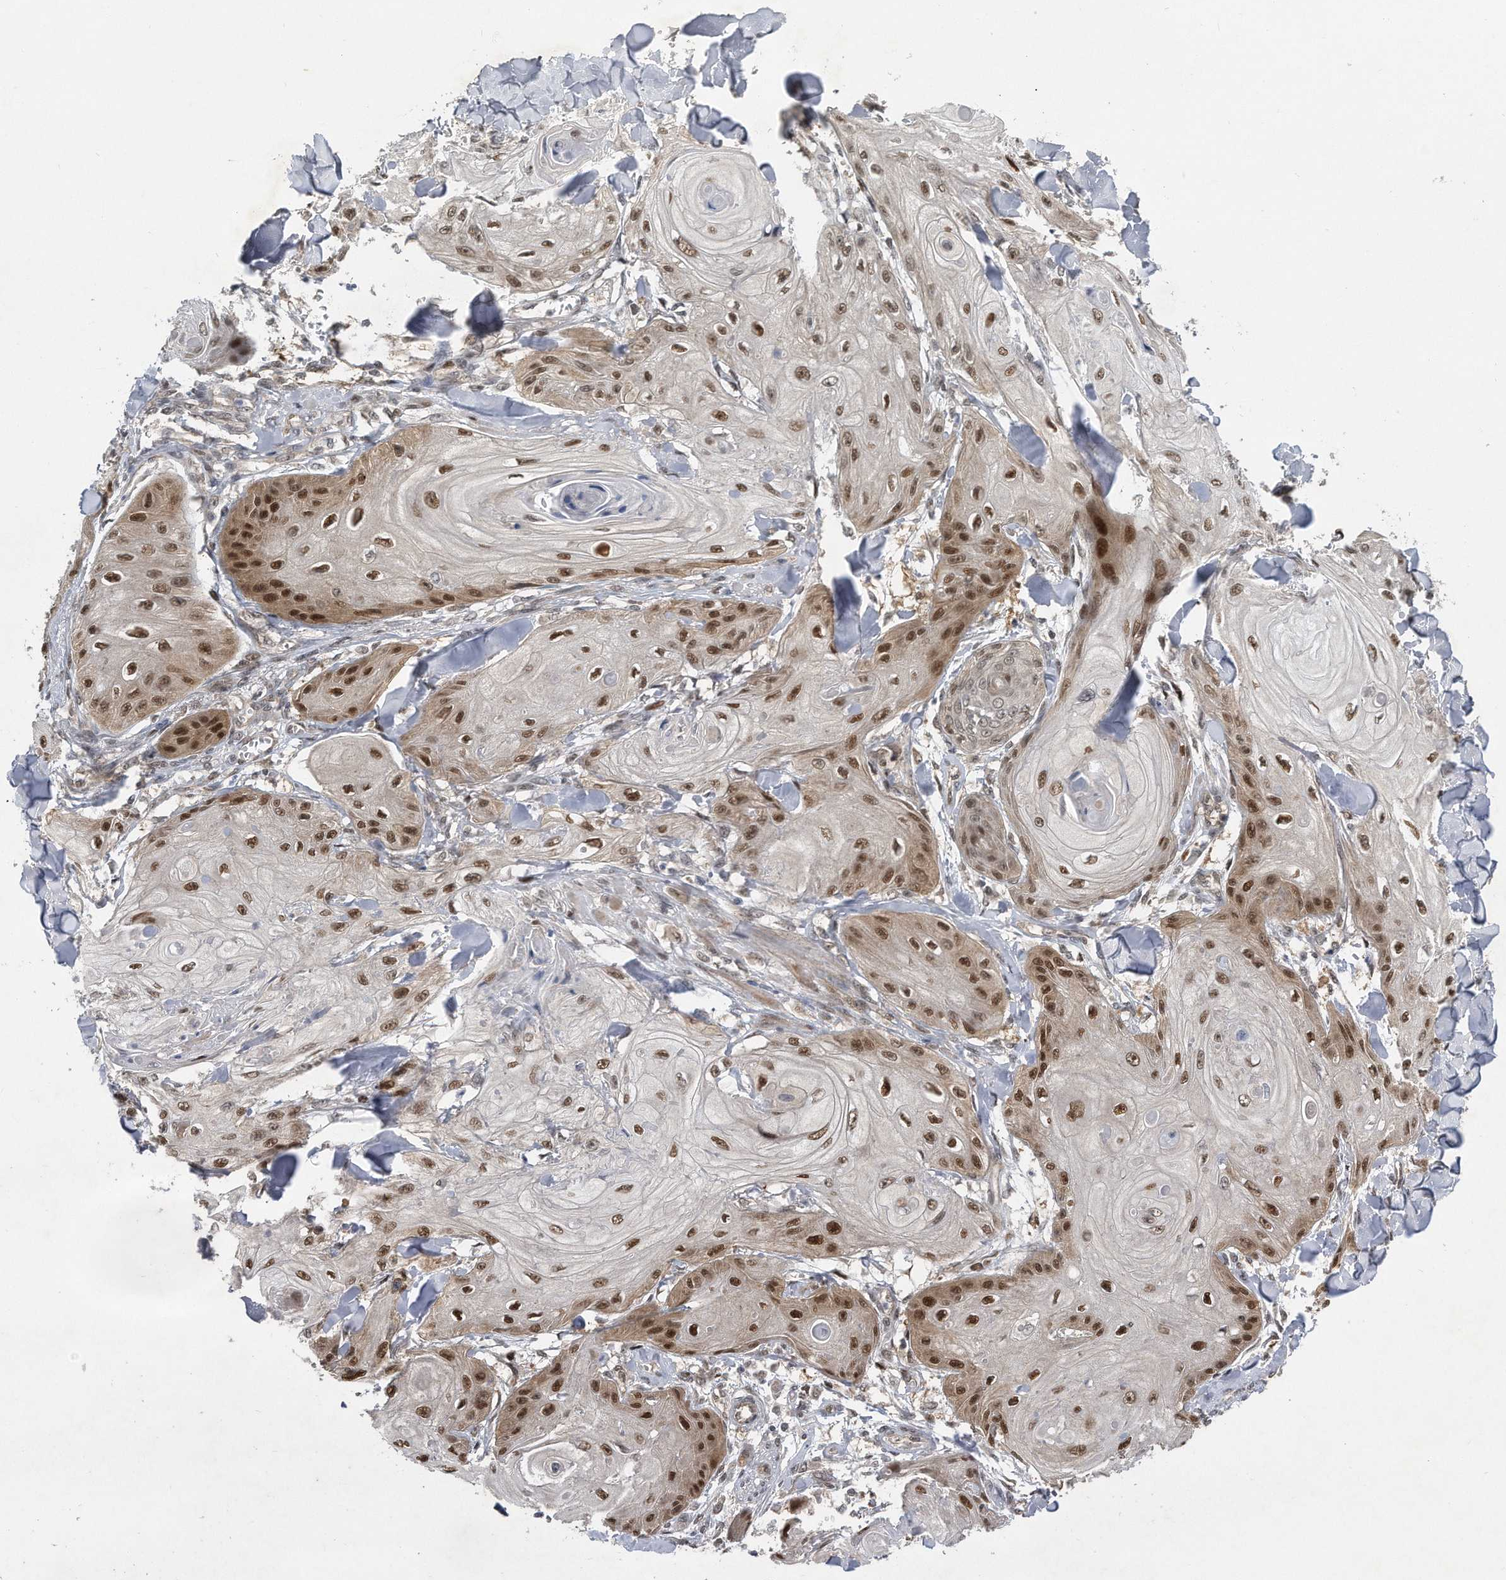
{"staining": {"intensity": "moderate", "quantity": ">75%", "location": "cytoplasmic/membranous,nuclear"}, "tissue": "skin cancer", "cell_type": "Tumor cells", "image_type": "cancer", "snomed": [{"axis": "morphology", "description": "Squamous cell carcinoma, NOS"}, {"axis": "topography", "description": "Skin"}], "caption": "Human skin squamous cell carcinoma stained with a protein marker reveals moderate staining in tumor cells.", "gene": "RWDD2A", "patient": {"sex": "male", "age": 74}}